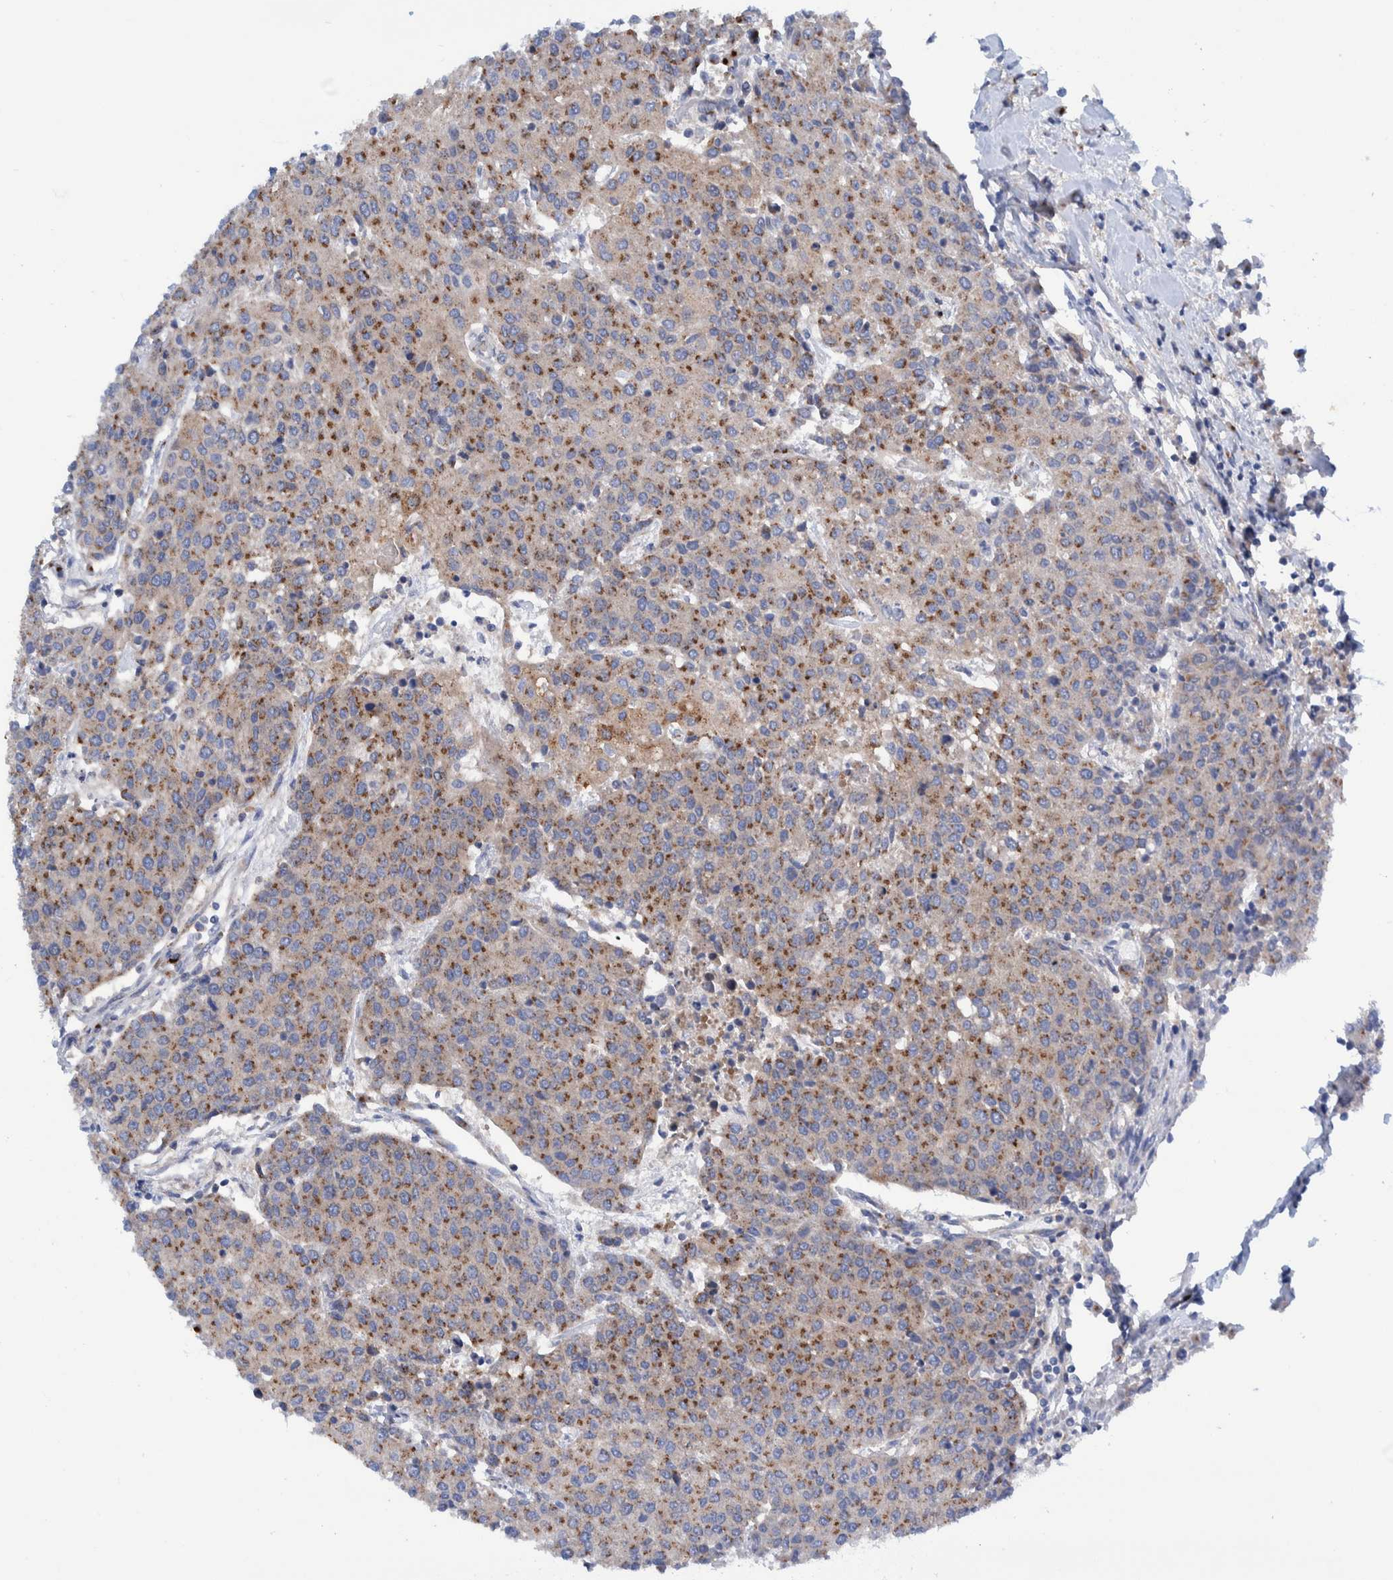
{"staining": {"intensity": "moderate", "quantity": ">75%", "location": "cytoplasmic/membranous"}, "tissue": "urothelial cancer", "cell_type": "Tumor cells", "image_type": "cancer", "snomed": [{"axis": "morphology", "description": "Urothelial carcinoma, High grade"}, {"axis": "topography", "description": "Urinary bladder"}], "caption": "There is medium levels of moderate cytoplasmic/membranous positivity in tumor cells of urothelial cancer, as demonstrated by immunohistochemical staining (brown color).", "gene": "TRIM58", "patient": {"sex": "female", "age": 85}}